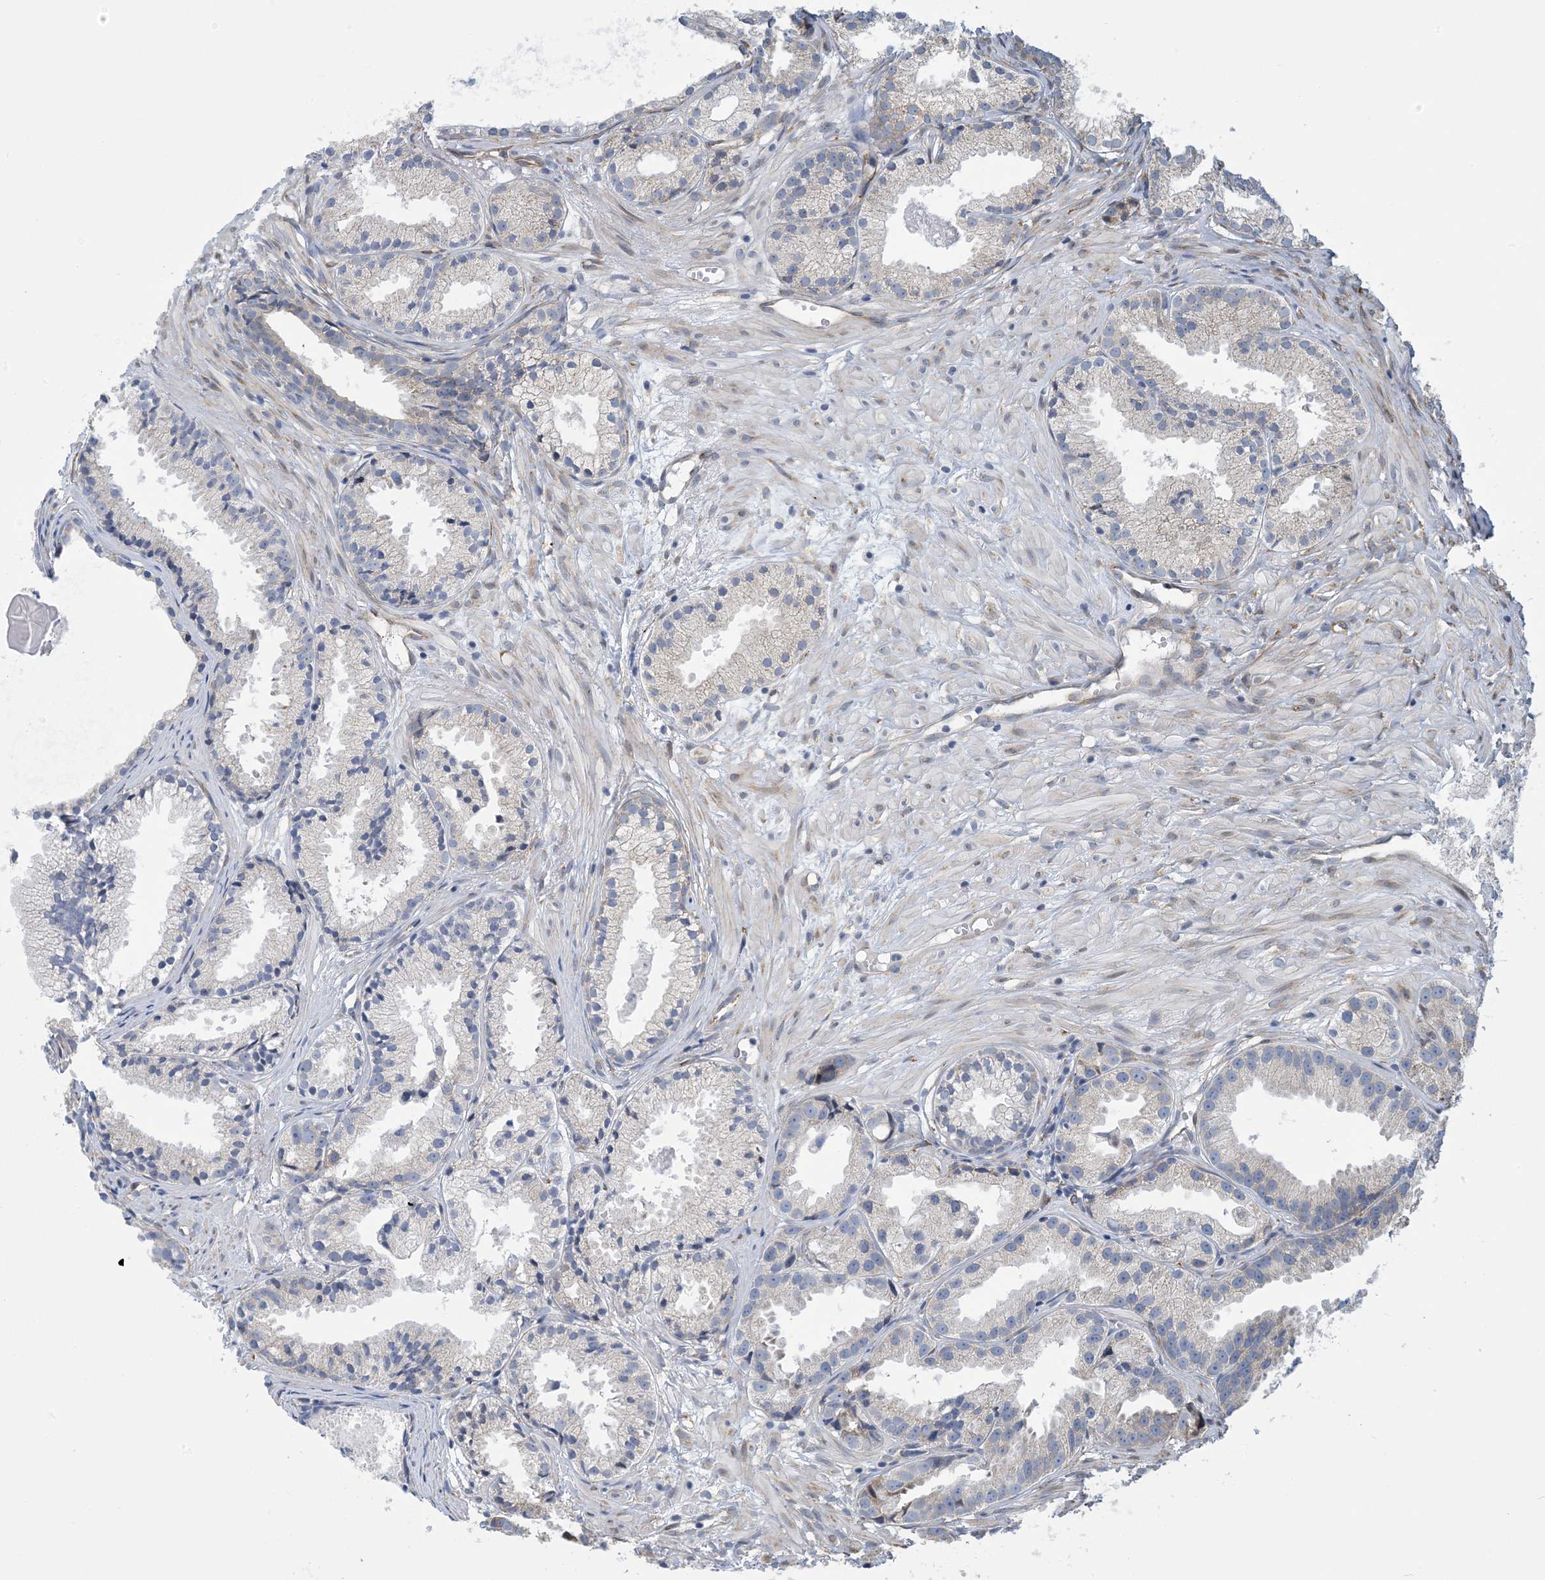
{"staining": {"intensity": "negative", "quantity": "none", "location": "none"}, "tissue": "prostate cancer", "cell_type": "Tumor cells", "image_type": "cancer", "snomed": [{"axis": "morphology", "description": "Adenocarcinoma, Medium grade"}, {"axis": "topography", "description": "Prostate"}], "caption": "DAB immunohistochemical staining of prostate medium-grade adenocarcinoma displays no significant positivity in tumor cells. Nuclei are stained in blue.", "gene": "CCDC14", "patient": {"sex": "male", "age": 88}}